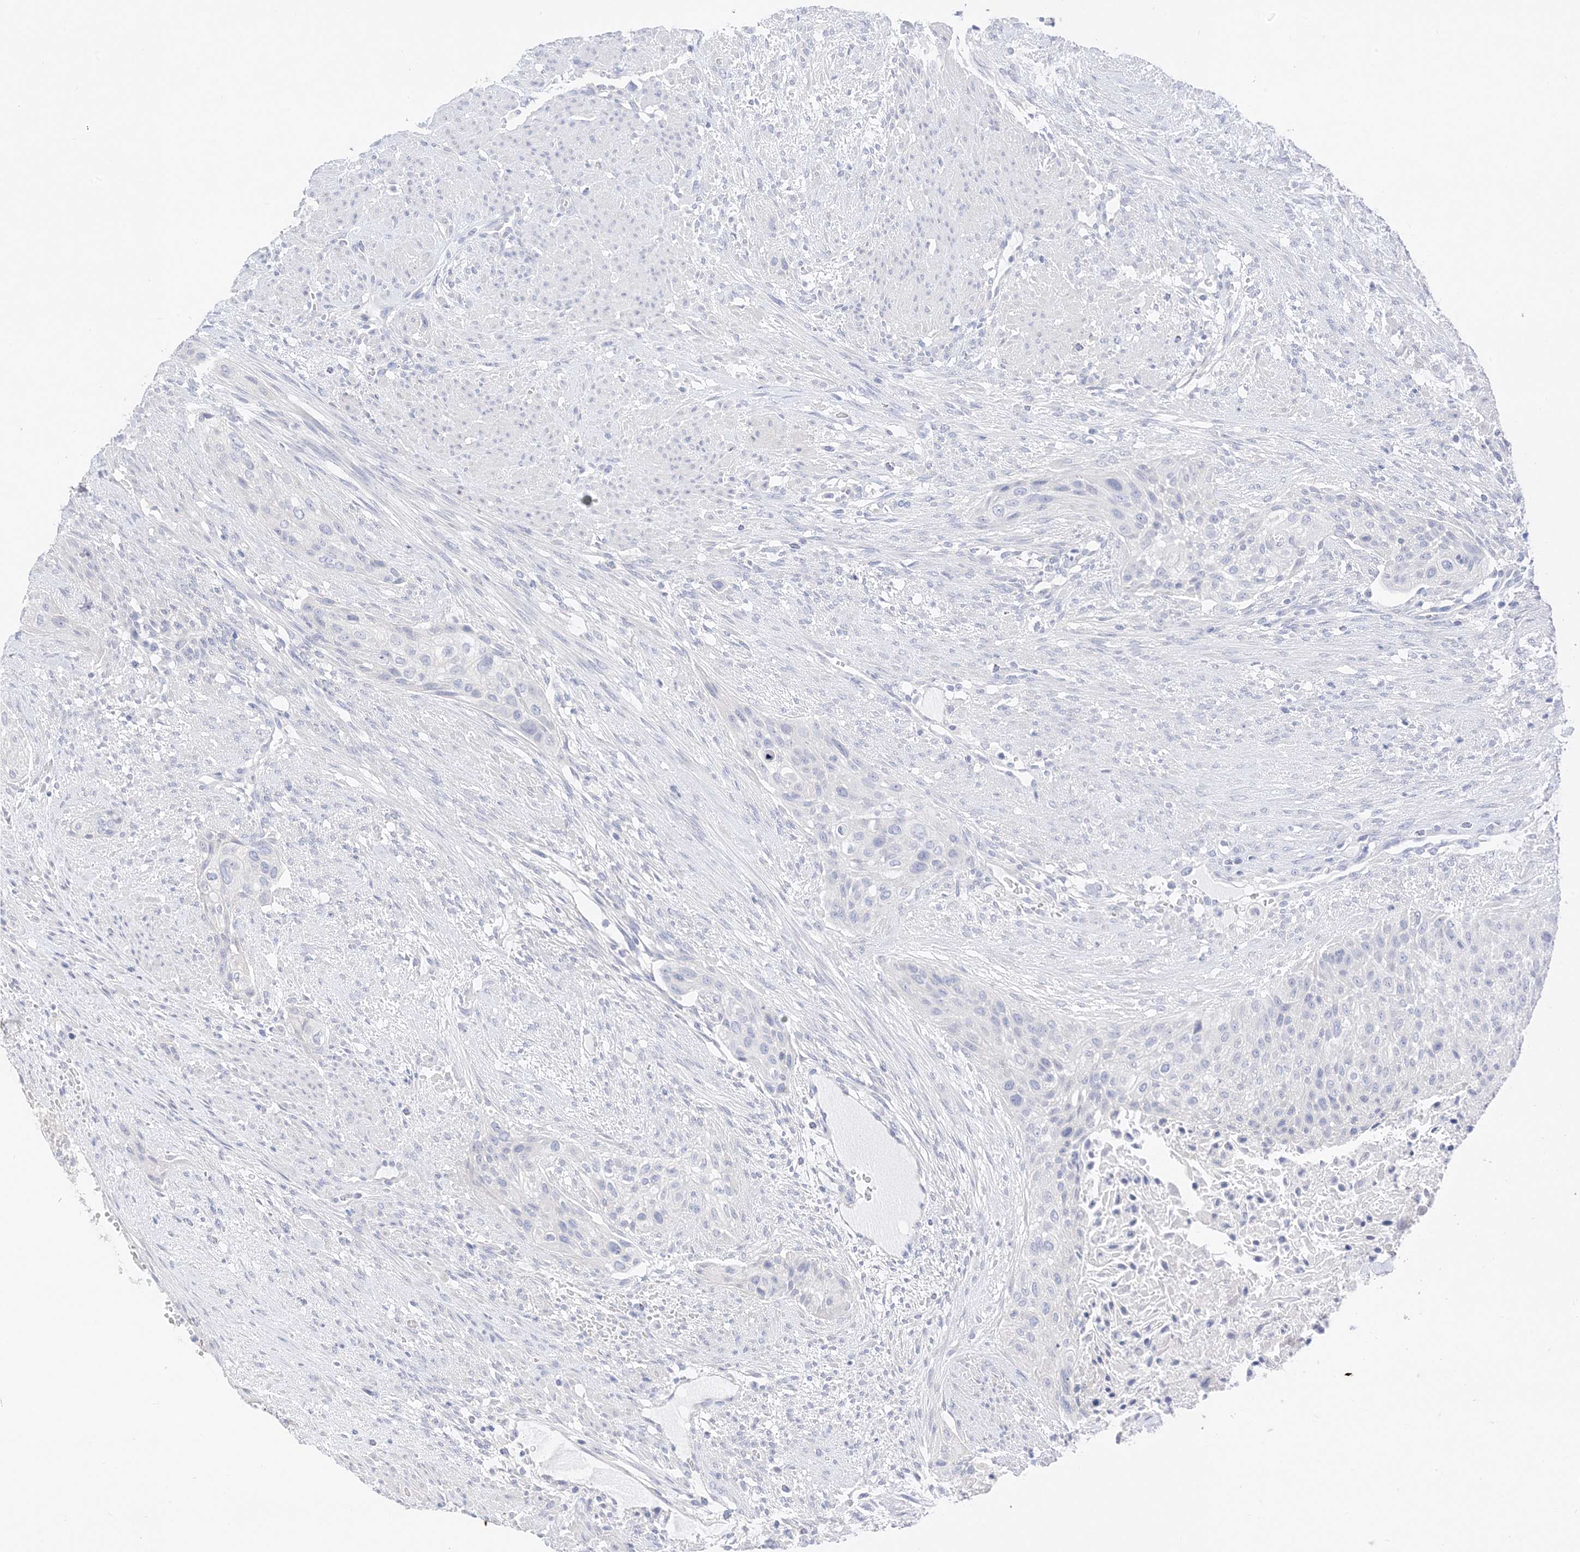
{"staining": {"intensity": "negative", "quantity": "none", "location": "none"}, "tissue": "urothelial cancer", "cell_type": "Tumor cells", "image_type": "cancer", "snomed": [{"axis": "morphology", "description": "Urothelial carcinoma, High grade"}, {"axis": "topography", "description": "Urinary bladder"}], "caption": "Photomicrograph shows no significant protein positivity in tumor cells of urothelial cancer.", "gene": "MUC17", "patient": {"sex": "male", "age": 35}}